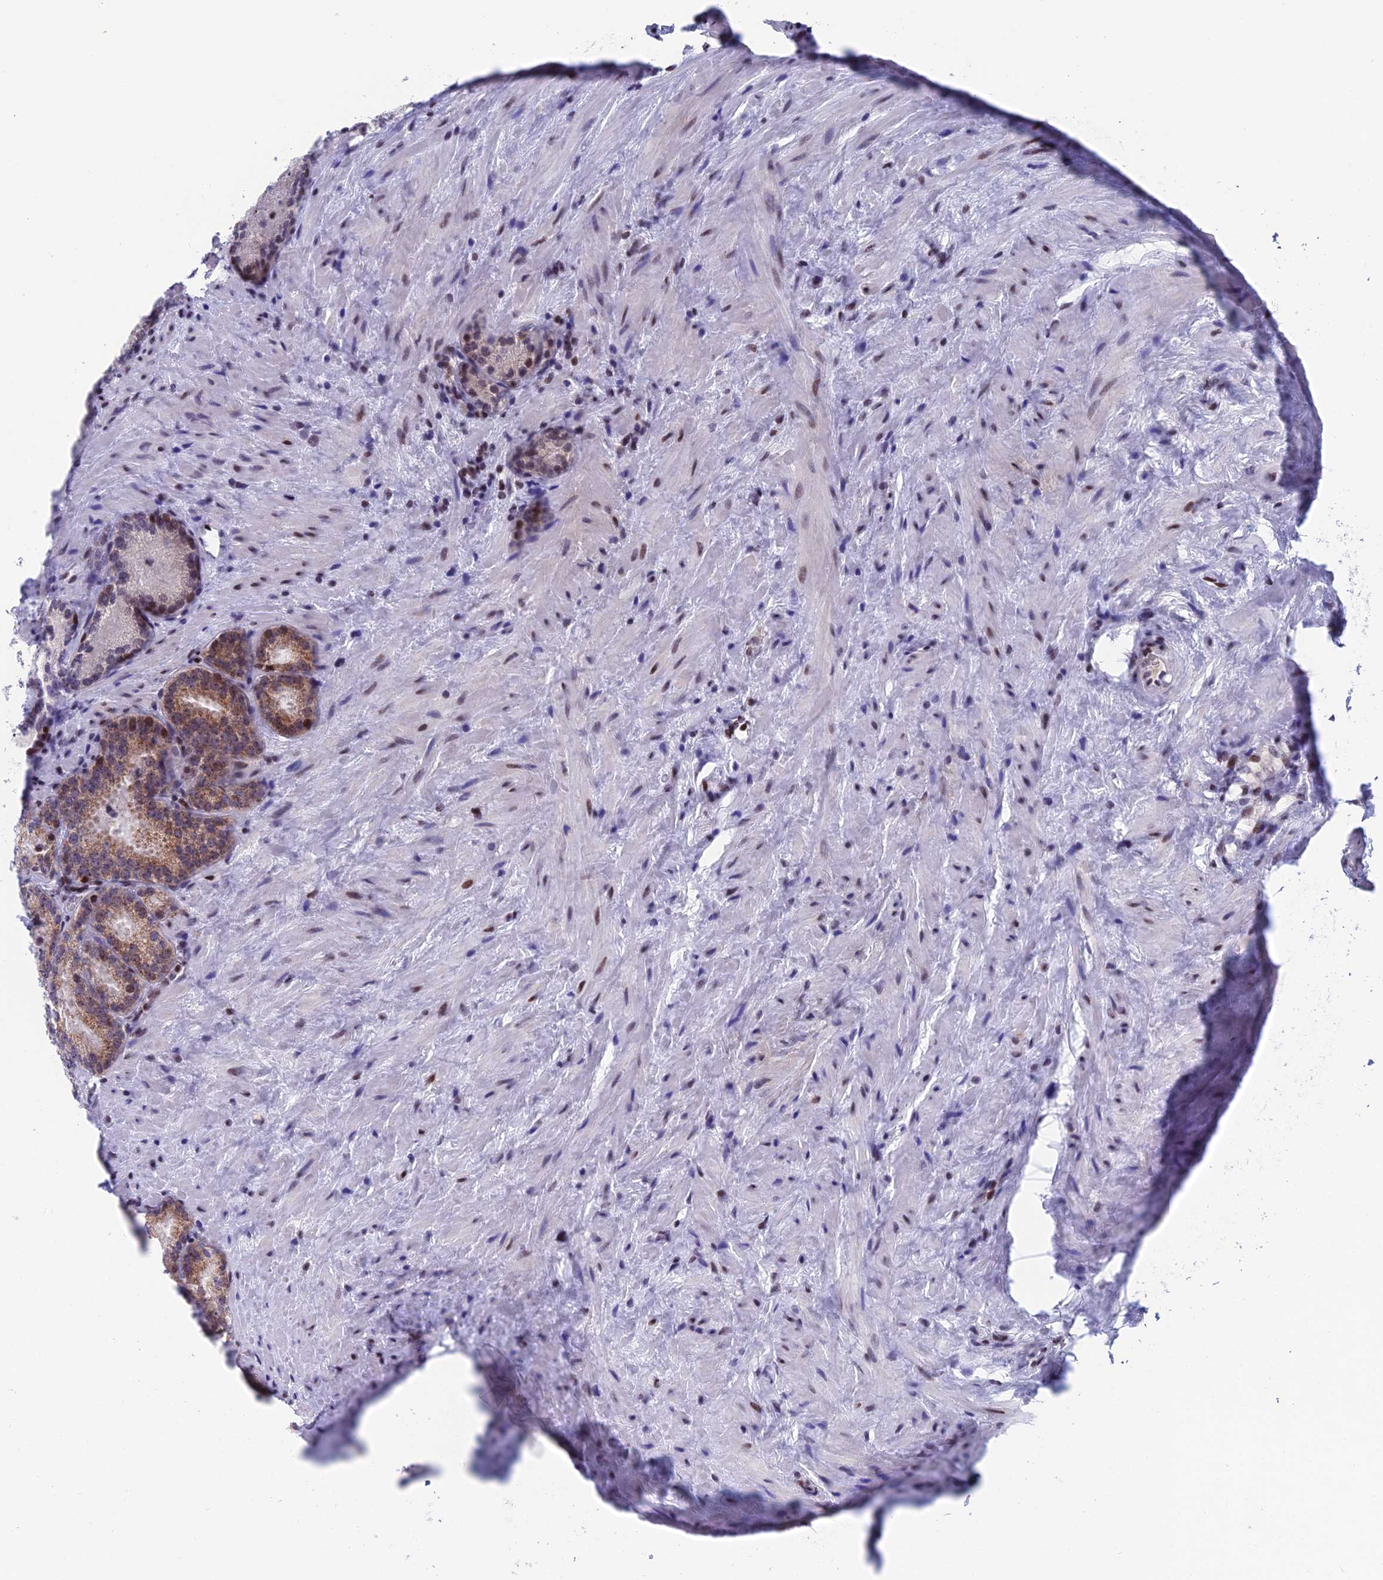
{"staining": {"intensity": "moderate", "quantity": ">75%", "location": "cytoplasmic/membranous,nuclear"}, "tissue": "prostate cancer", "cell_type": "Tumor cells", "image_type": "cancer", "snomed": [{"axis": "morphology", "description": "Adenocarcinoma, Low grade"}, {"axis": "topography", "description": "Prostate"}], "caption": "Immunohistochemistry micrograph of neoplastic tissue: prostate cancer stained using immunohistochemistry (IHC) reveals medium levels of moderate protein expression localized specifically in the cytoplasmic/membranous and nuclear of tumor cells, appearing as a cytoplasmic/membranous and nuclear brown color.", "gene": "AFF3", "patient": {"sex": "male", "age": 74}}